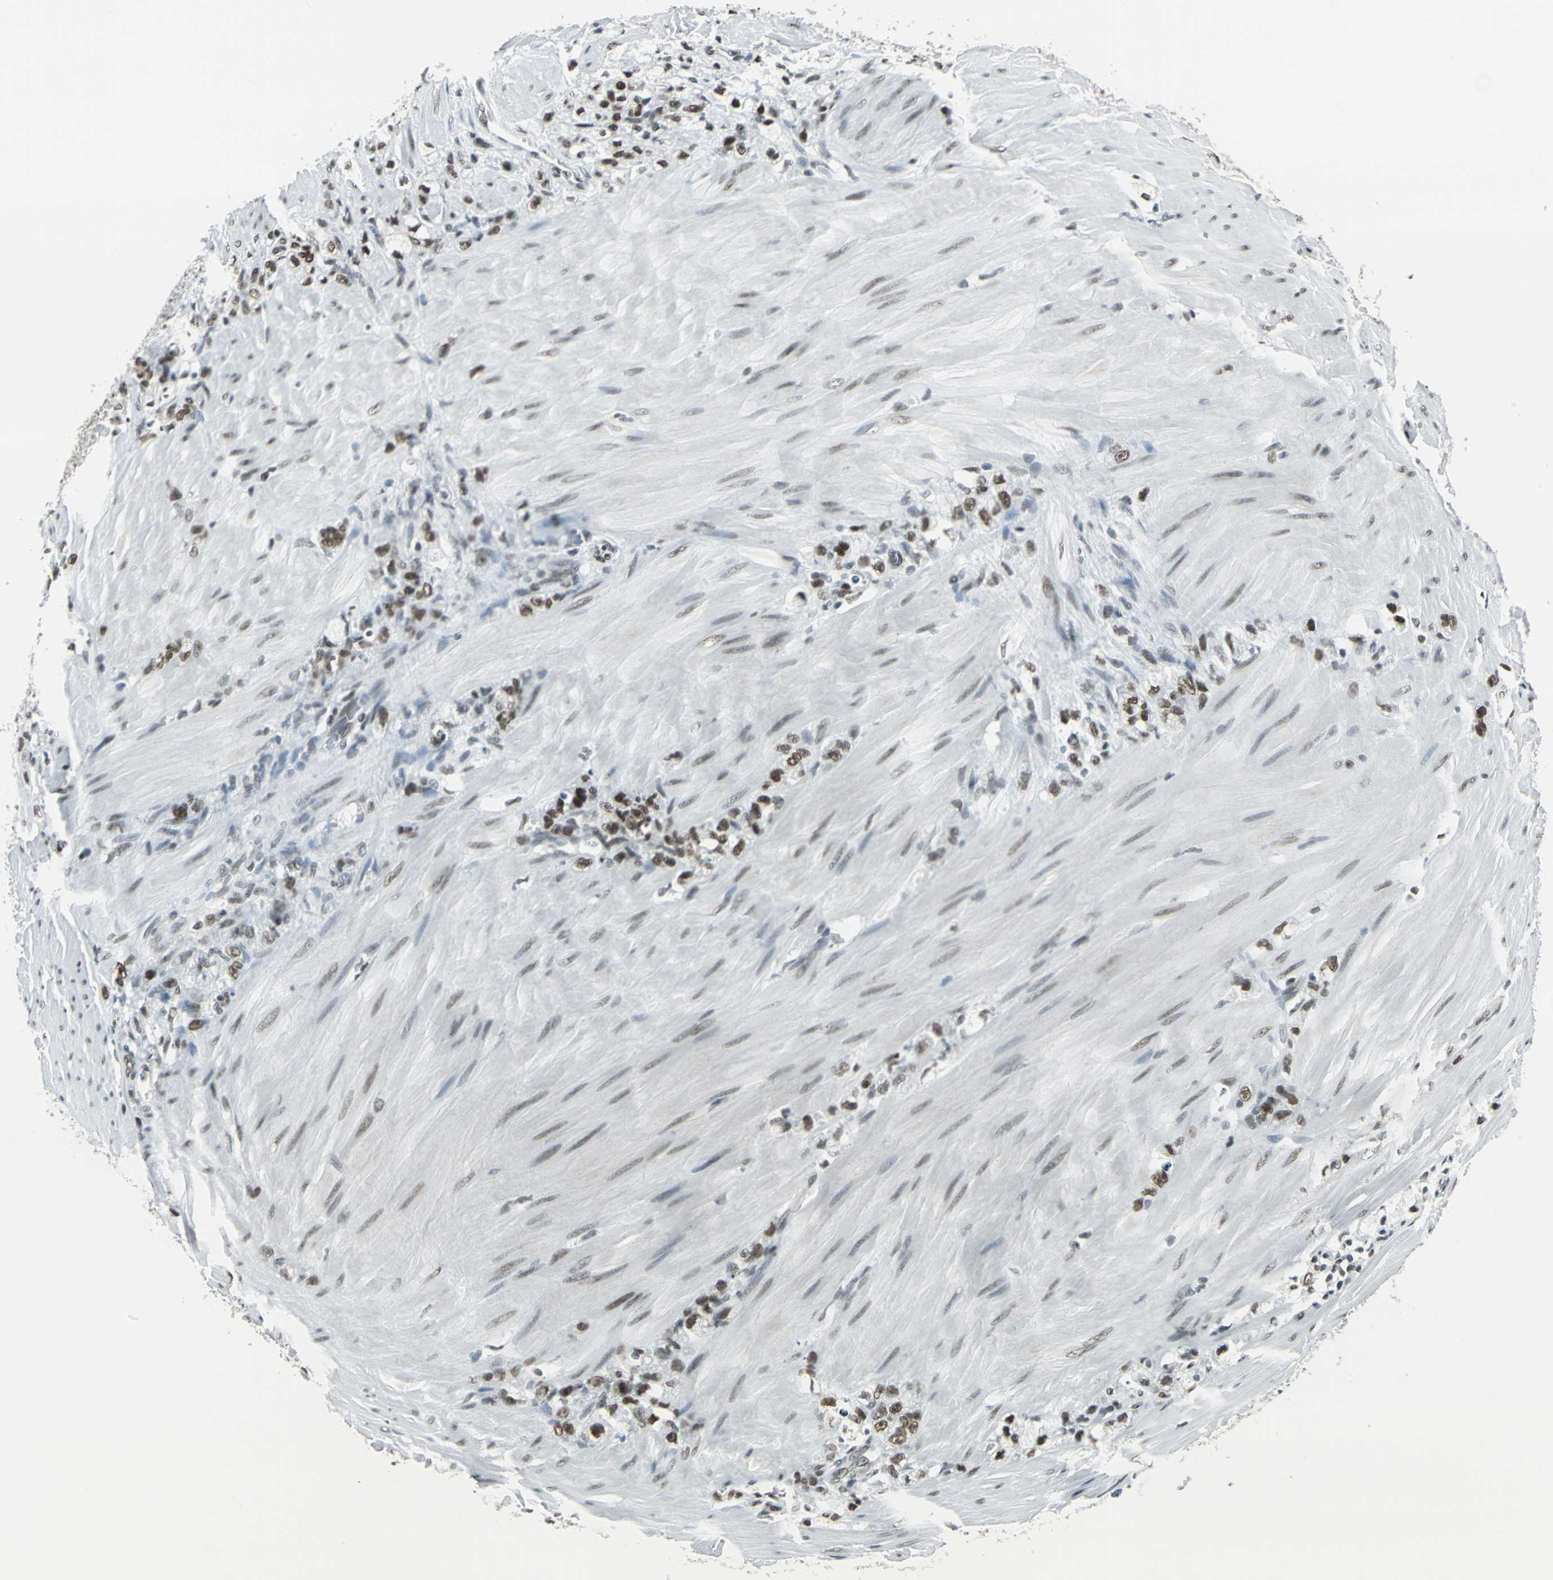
{"staining": {"intensity": "strong", "quantity": ">75%", "location": "nuclear"}, "tissue": "stomach cancer", "cell_type": "Tumor cells", "image_type": "cancer", "snomed": [{"axis": "morphology", "description": "Adenocarcinoma, NOS"}, {"axis": "topography", "description": "Stomach"}], "caption": "Human stomach cancer stained for a protein (brown) demonstrates strong nuclear positive positivity in approximately >75% of tumor cells.", "gene": "ADNP", "patient": {"sex": "male", "age": 82}}